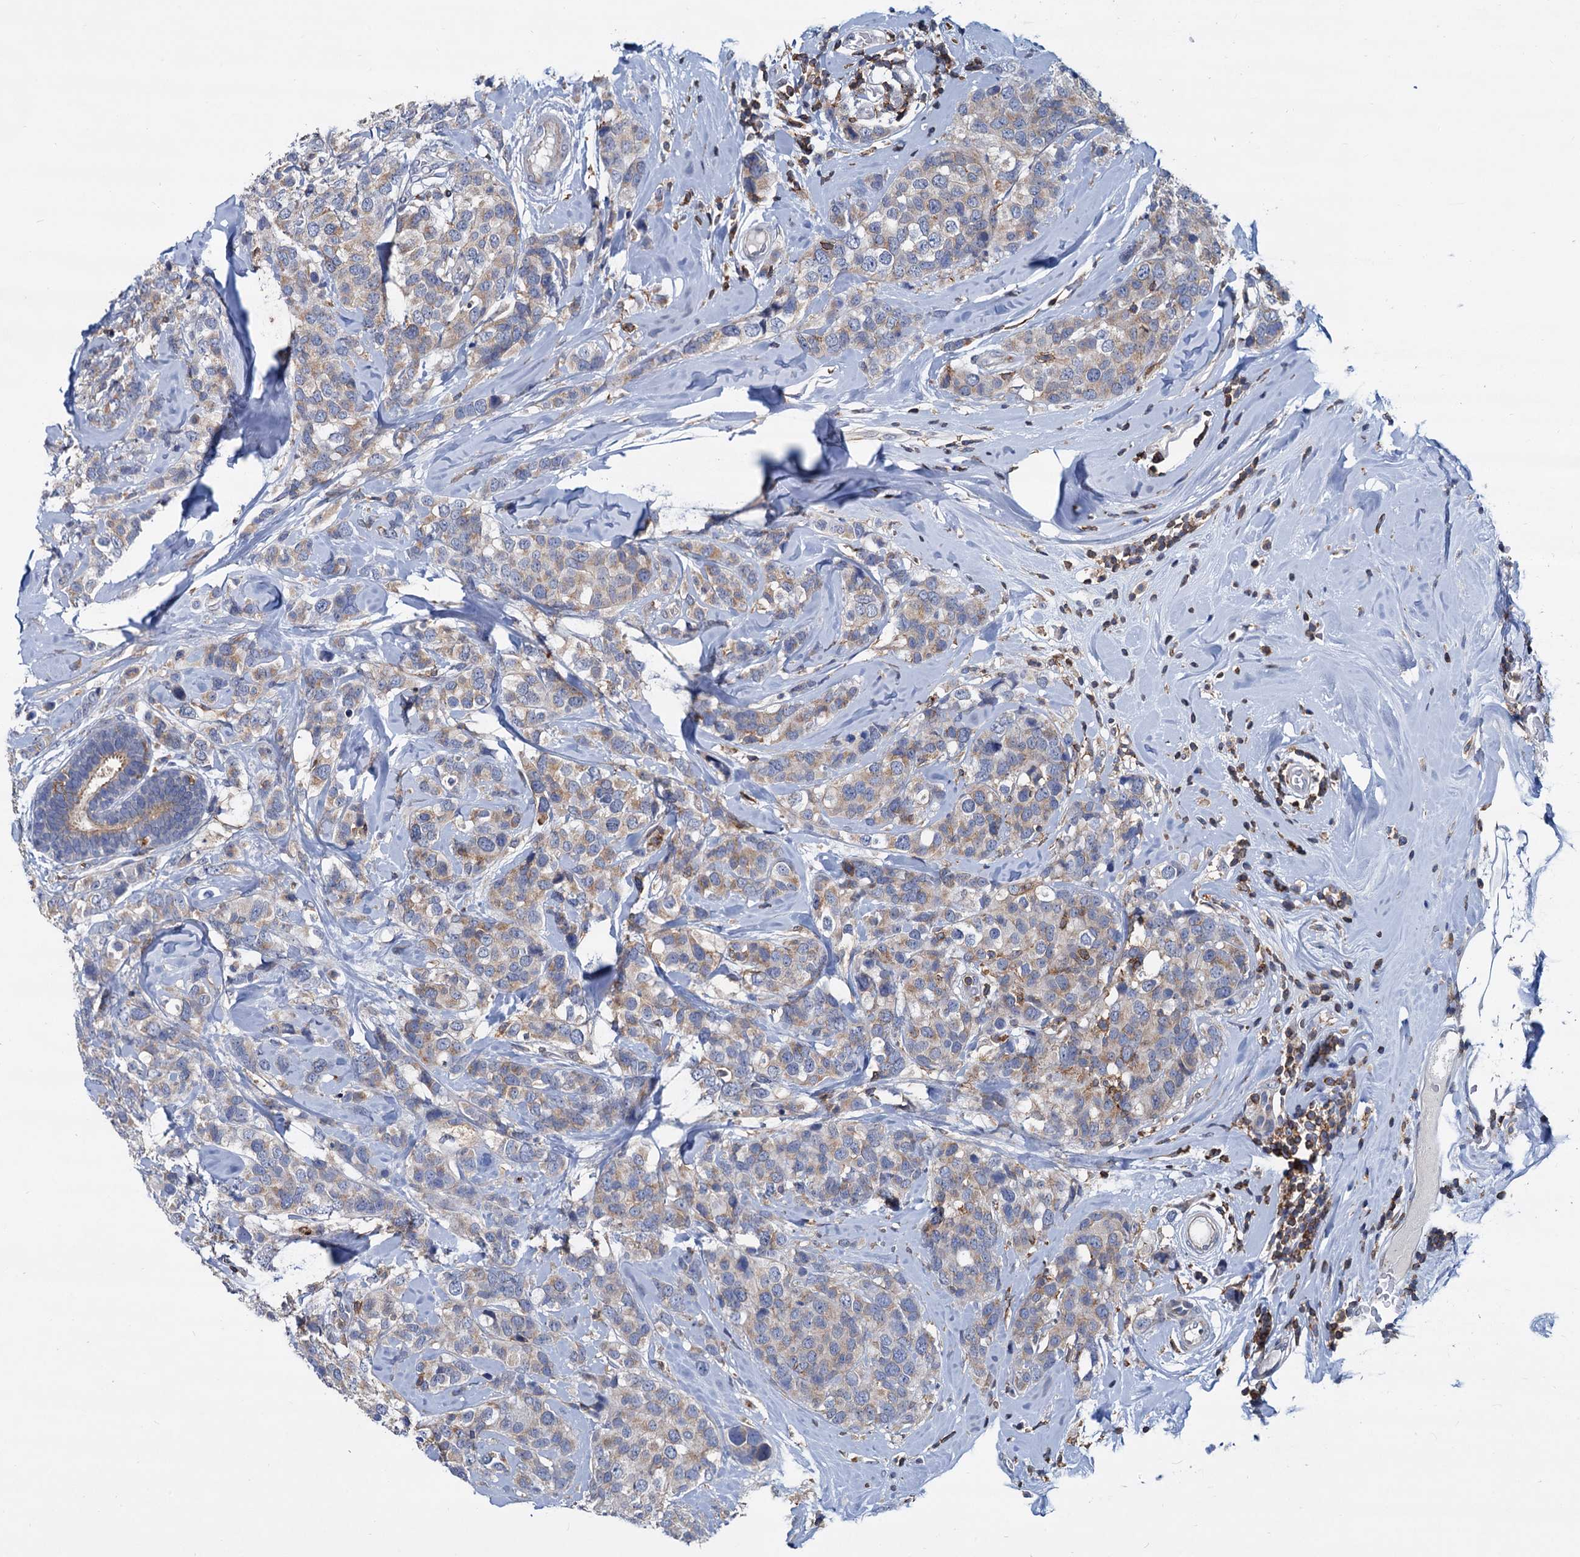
{"staining": {"intensity": "weak", "quantity": ">75%", "location": "cytoplasmic/membranous"}, "tissue": "breast cancer", "cell_type": "Tumor cells", "image_type": "cancer", "snomed": [{"axis": "morphology", "description": "Lobular carcinoma"}, {"axis": "topography", "description": "Breast"}], "caption": "About >75% of tumor cells in breast cancer demonstrate weak cytoplasmic/membranous protein positivity as visualized by brown immunohistochemical staining.", "gene": "LRCH4", "patient": {"sex": "female", "age": 59}}